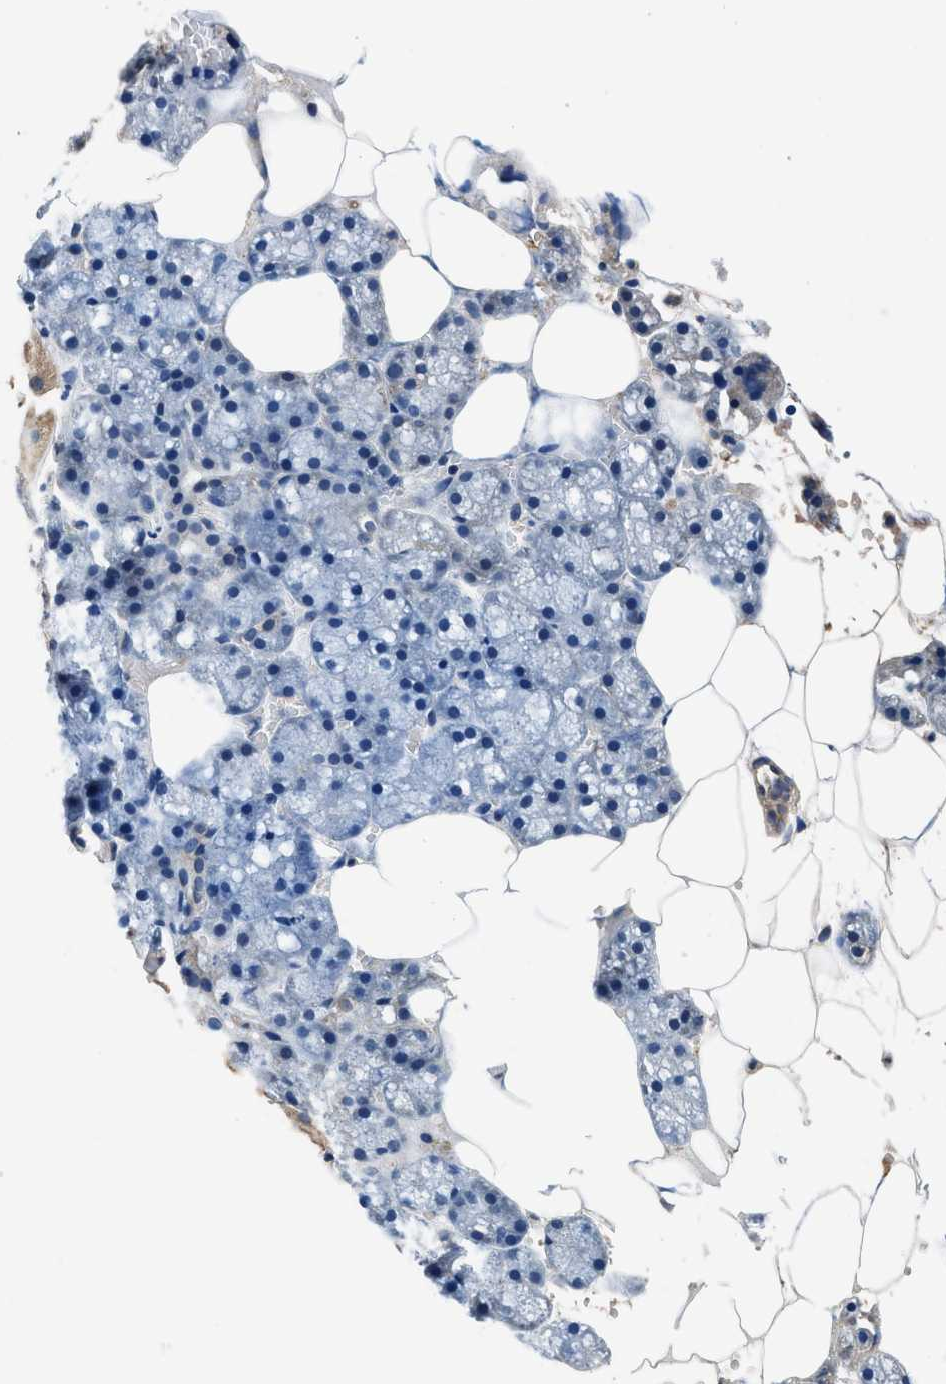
{"staining": {"intensity": "moderate", "quantity": "<25%", "location": "cytoplasmic/membranous"}, "tissue": "salivary gland", "cell_type": "Glandular cells", "image_type": "normal", "snomed": [{"axis": "morphology", "description": "Normal tissue, NOS"}, {"axis": "topography", "description": "Salivary gland"}], "caption": "High-power microscopy captured an immunohistochemistry histopathology image of benign salivary gland, revealing moderate cytoplasmic/membranous positivity in approximately <25% of glandular cells. (brown staining indicates protein expression, while blue staining denotes nuclei).", "gene": "DHRS7B", "patient": {"sex": "male", "age": 62}}